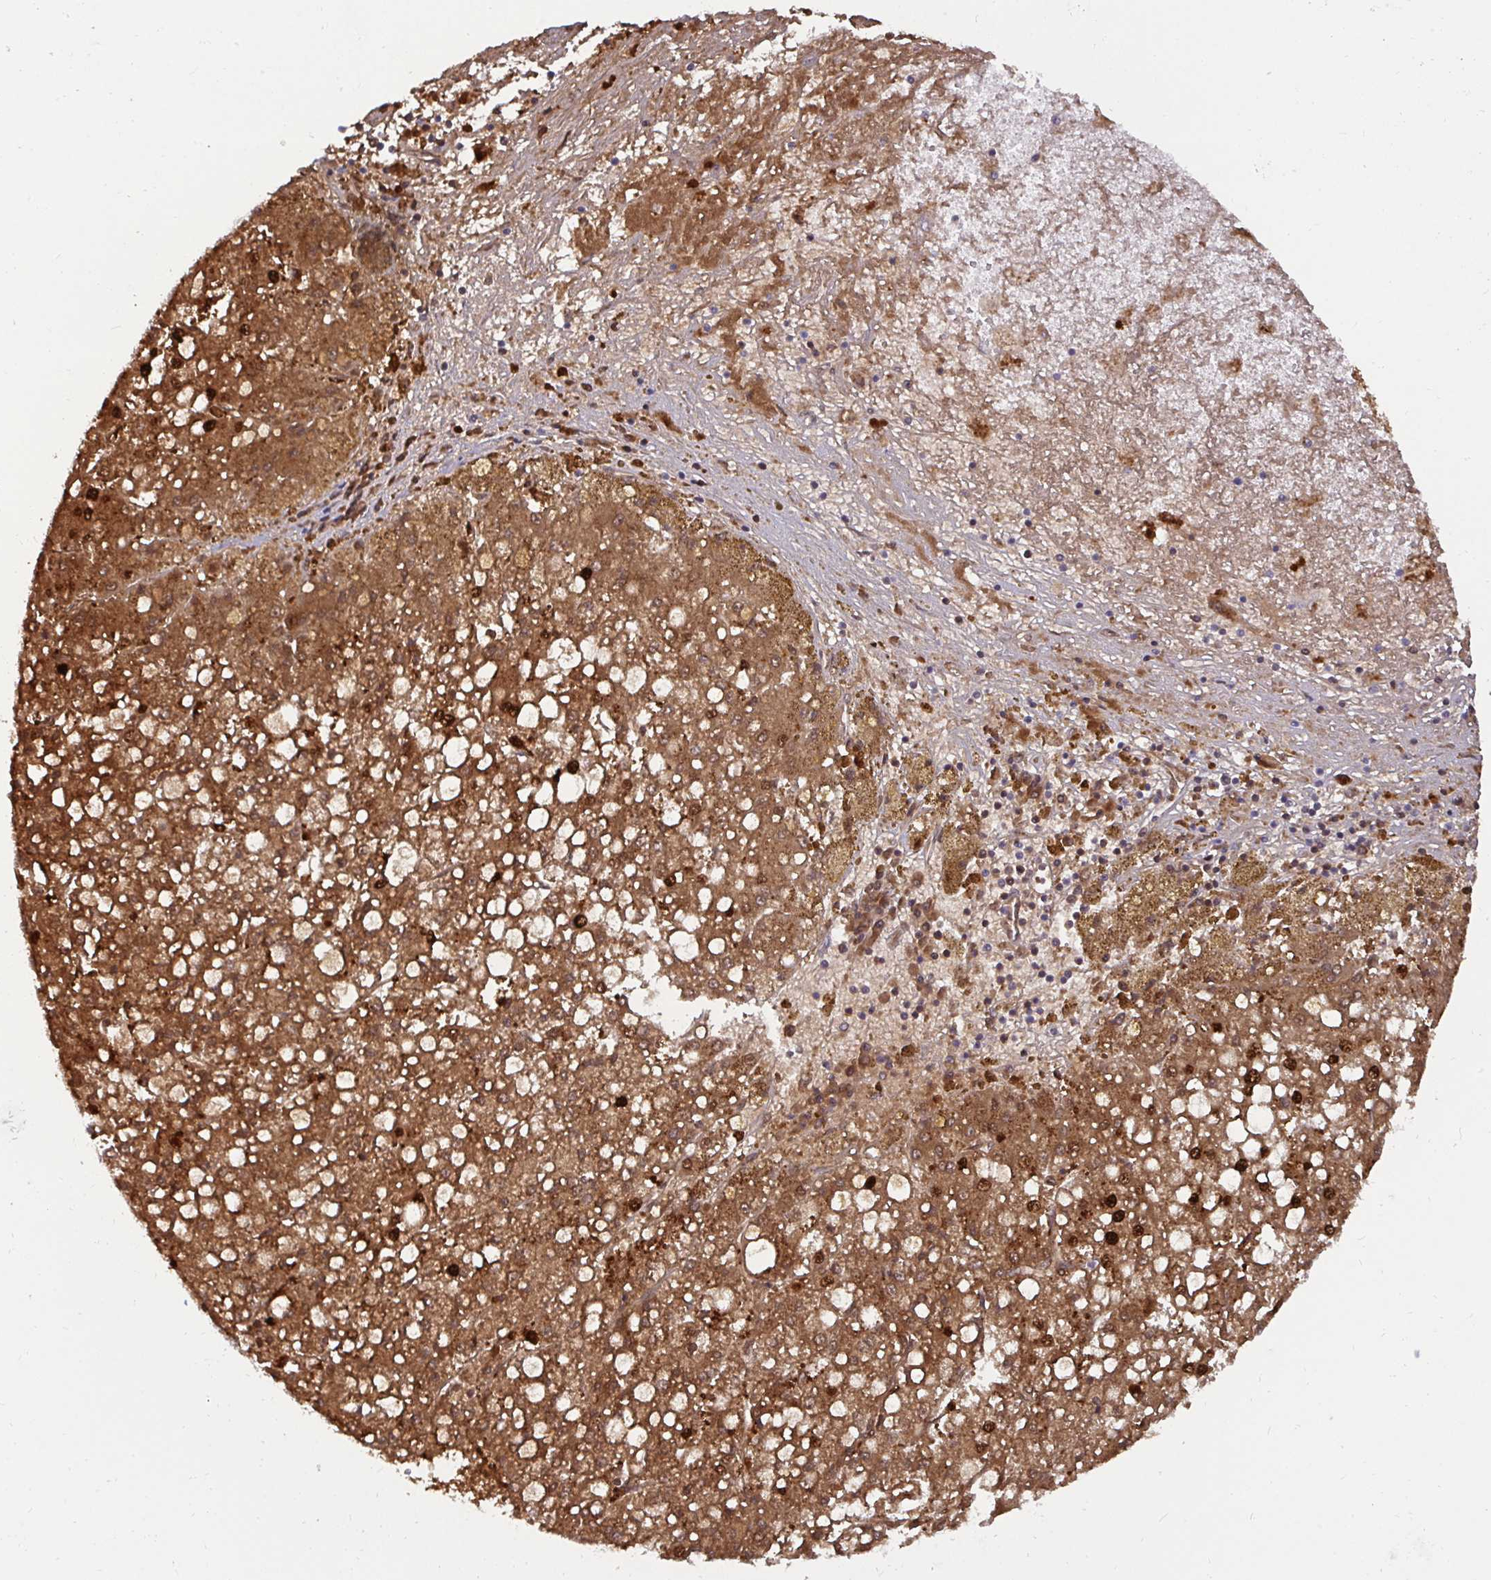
{"staining": {"intensity": "strong", "quantity": ">75%", "location": "cytoplasmic/membranous"}, "tissue": "liver cancer", "cell_type": "Tumor cells", "image_type": "cancer", "snomed": [{"axis": "morphology", "description": "Carcinoma, Hepatocellular, NOS"}, {"axis": "topography", "description": "Liver"}], "caption": "Liver cancer was stained to show a protein in brown. There is high levels of strong cytoplasmic/membranous staining in approximately >75% of tumor cells. The staining was performed using DAB to visualize the protein expression in brown, while the nuclei were stained in blue with hematoxylin (Magnification: 20x).", "gene": "GSTM1", "patient": {"sex": "male", "age": 67}}